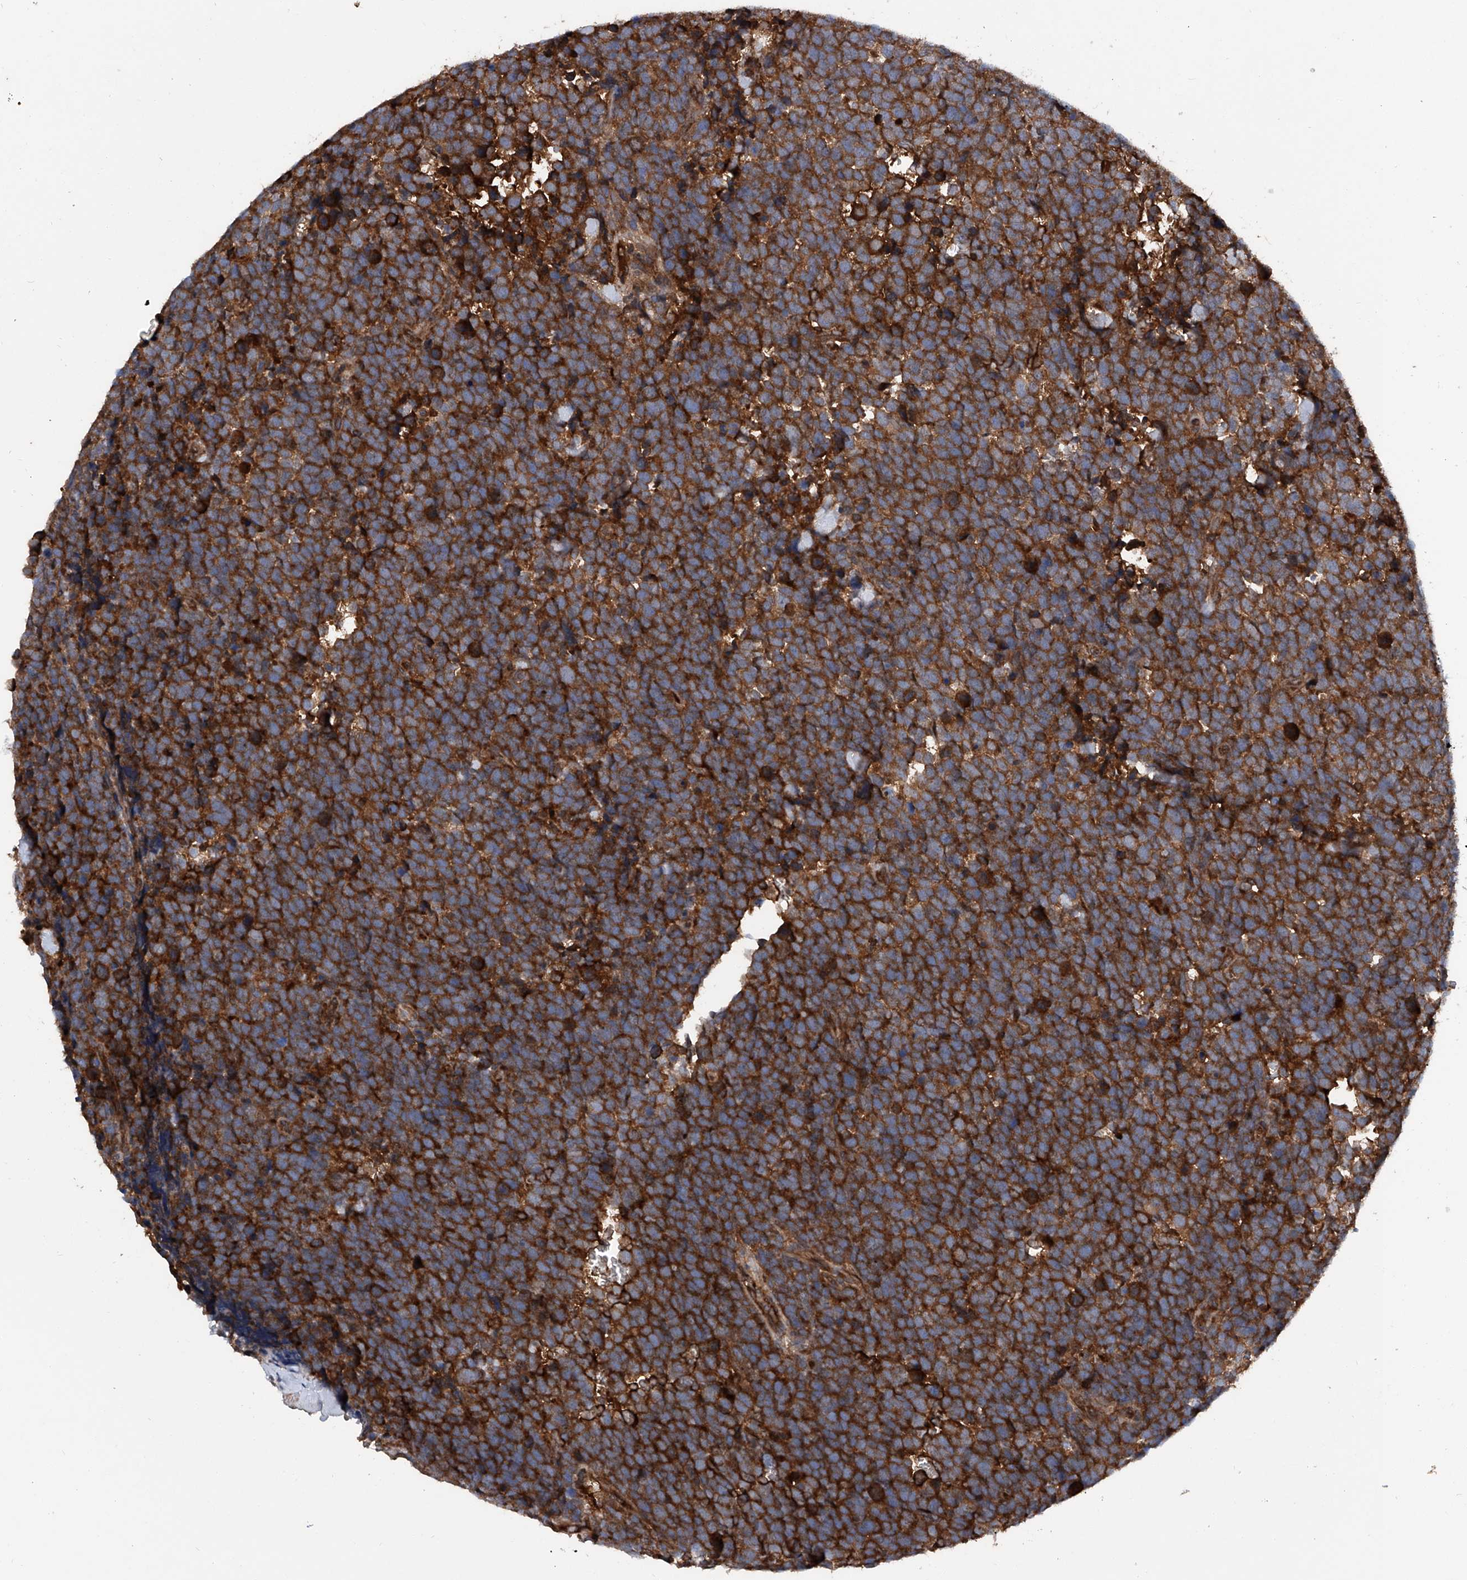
{"staining": {"intensity": "strong", "quantity": ">75%", "location": "cytoplasmic/membranous"}, "tissue": "urothelial cancer", "cell_type": "Tumor cells", "image_type": "cancer", "snomed": [{"axis": "morphology", "description": "Urothelial carcinoma, High grade"}, {"axis": "topography", "description": "Urinary bladder"}], "caption": "A high amount of strong cytoplasmic/membranous expression is present in about >75% of tumor cells in urothelial cancer tissue.", "gene": "ASCC3", "patient": {"sex": "female", "age": 82}}